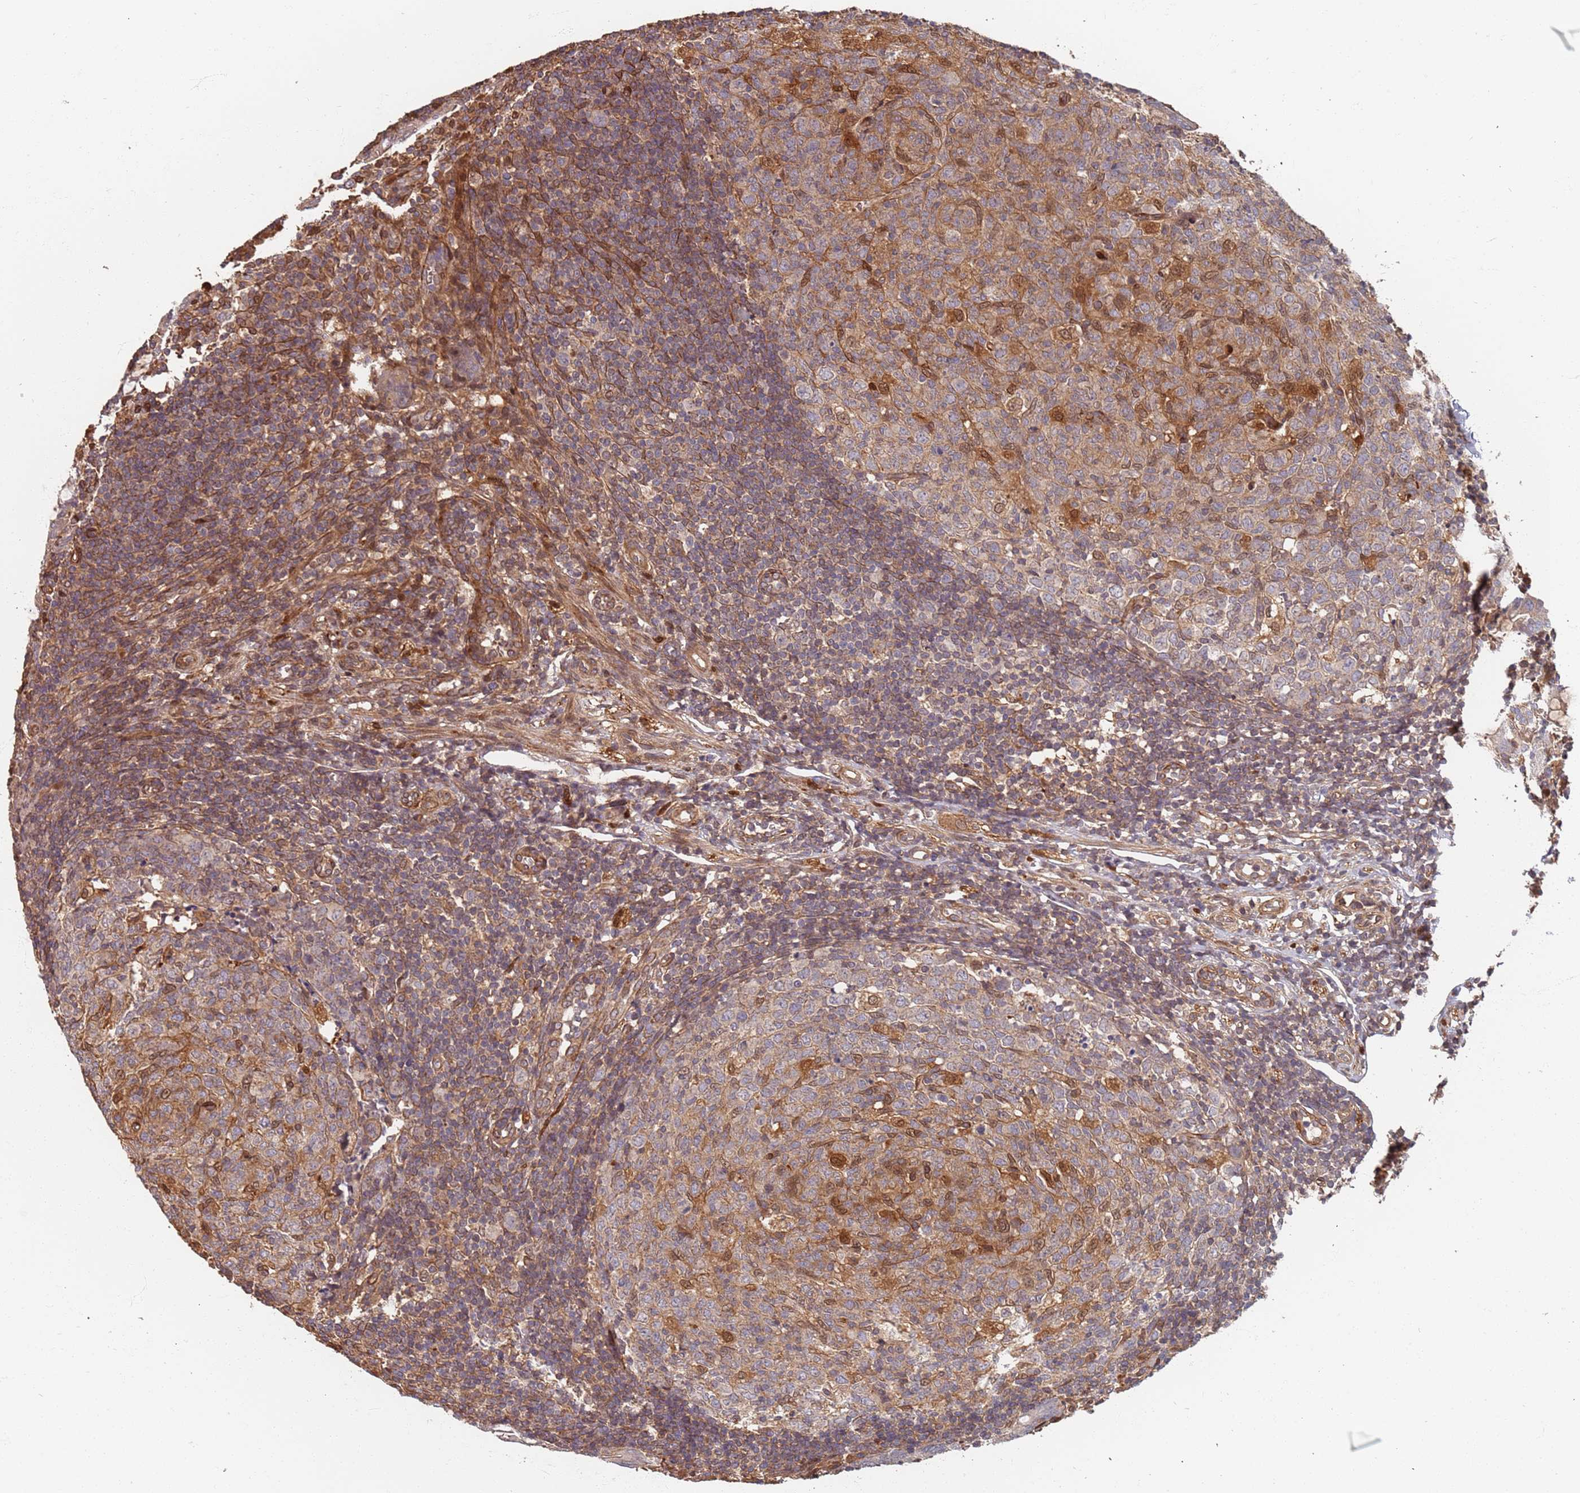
{"staining": {"intensity": "weak", "quantity": ">75%", "location": "cytoplasmic/membranous"}, "tissue": "appendix", "cell_type": "Glandular cells", "image_type": "normal", "snomed": [{"axis": "morphology", "description": "Normal tissue, NOS"}, {"axis": "topography", "description": "Appendix"}], "caption": "The histopathology image exhibits staining of normal appendix, revealing weak cytoplasmic/membranous protein staining (brown color) within glandular cells.", "gene": "SDCCAG8", "patient": {"sex": "male", "age": 14}}